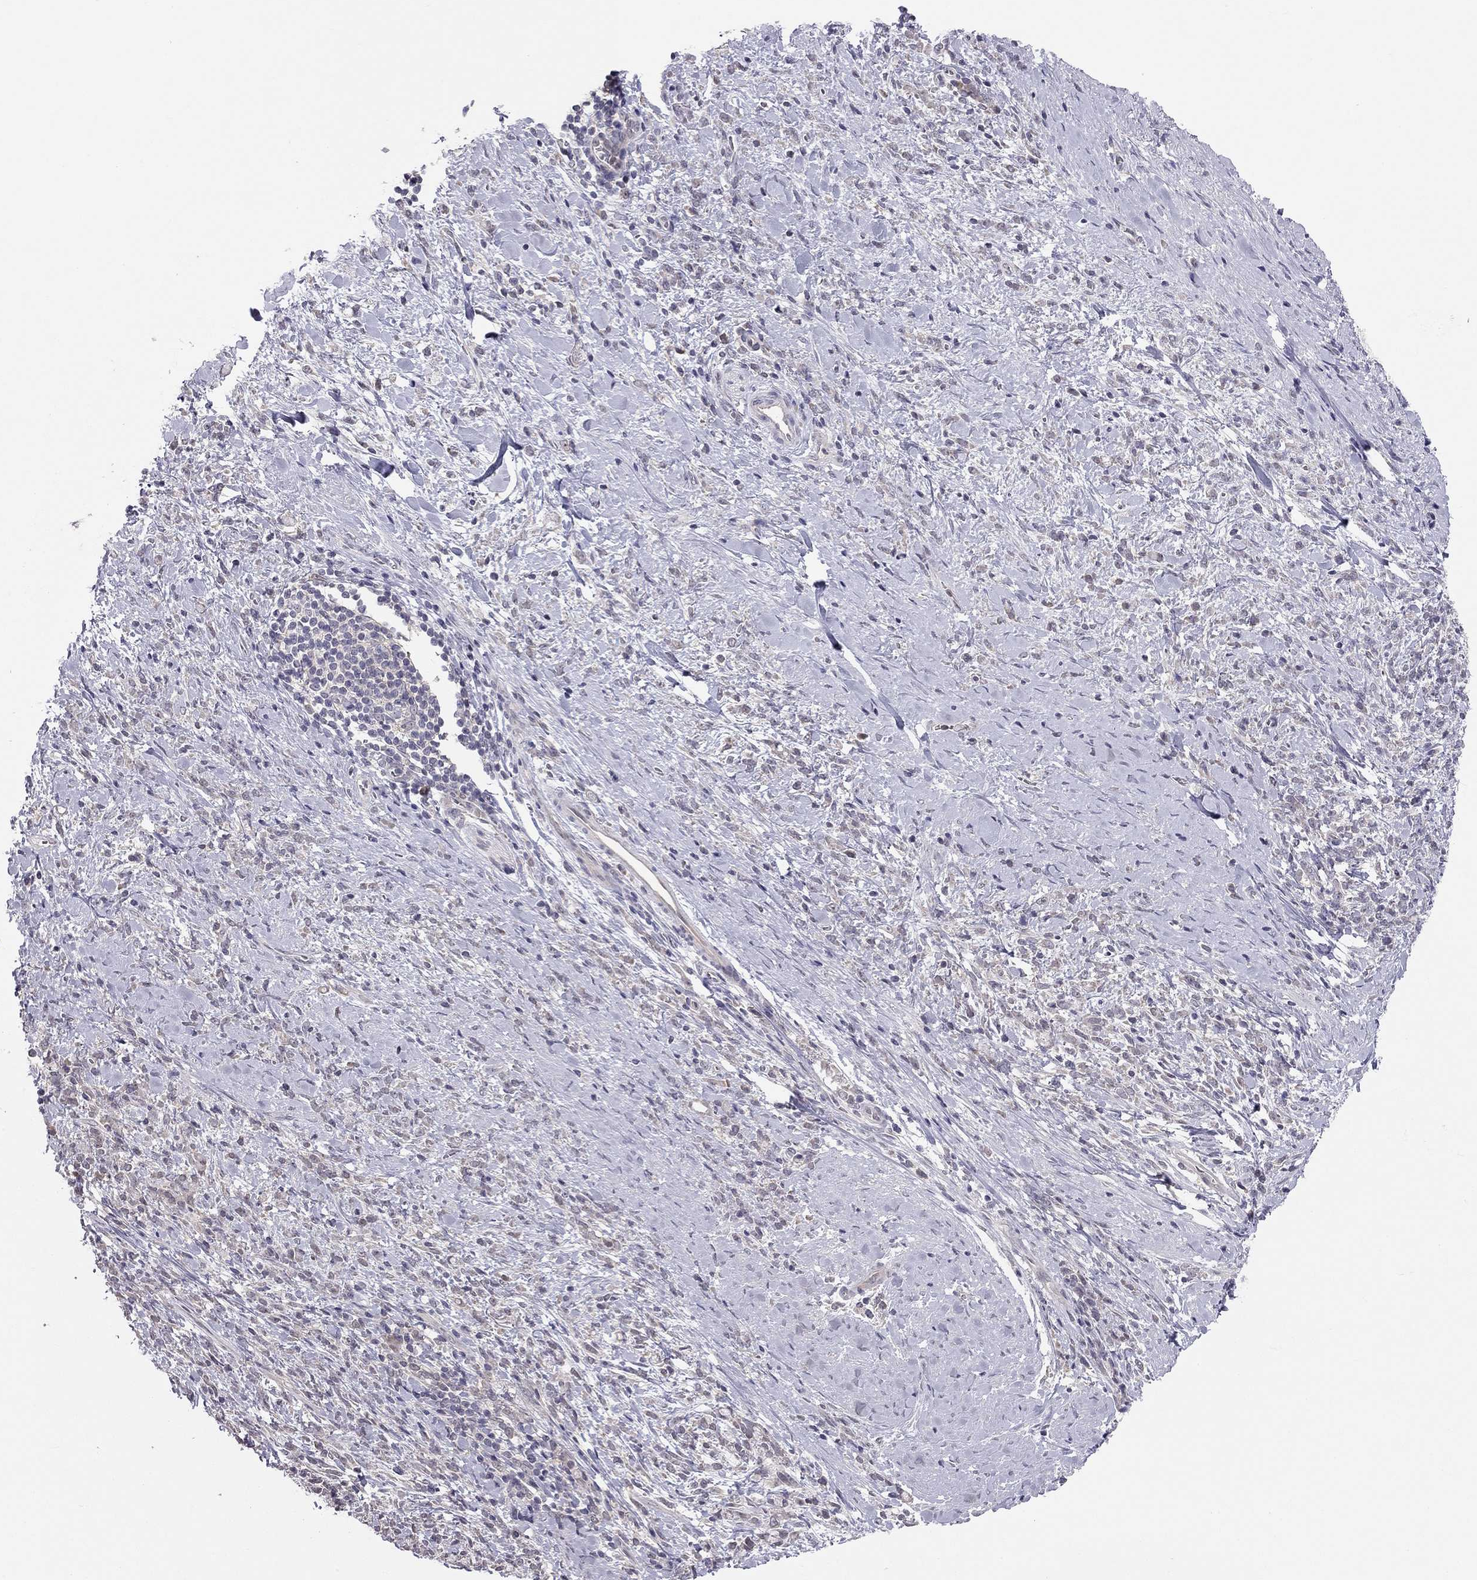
{"staining": {"intensity": "weak", "quantity": "25%-75%", "location": "cytoplasmic/membranous"}, "tissue": "stomach cancer", "cell_type": "Tumor cells", "image_type": "cancer", "snomed": [{"axis": "morphology", "description": "Adenocarcinoma, NOS"}, {"axis": "topography", "description": "Stomach"}], "caption": "A brown stain labels weak cytoplasmic/membranous expression of a protein in stomach adenocarcinoma tumor cells.", "gene": "HSF2BP", "patient": {"sex": "female", "age": 57}}